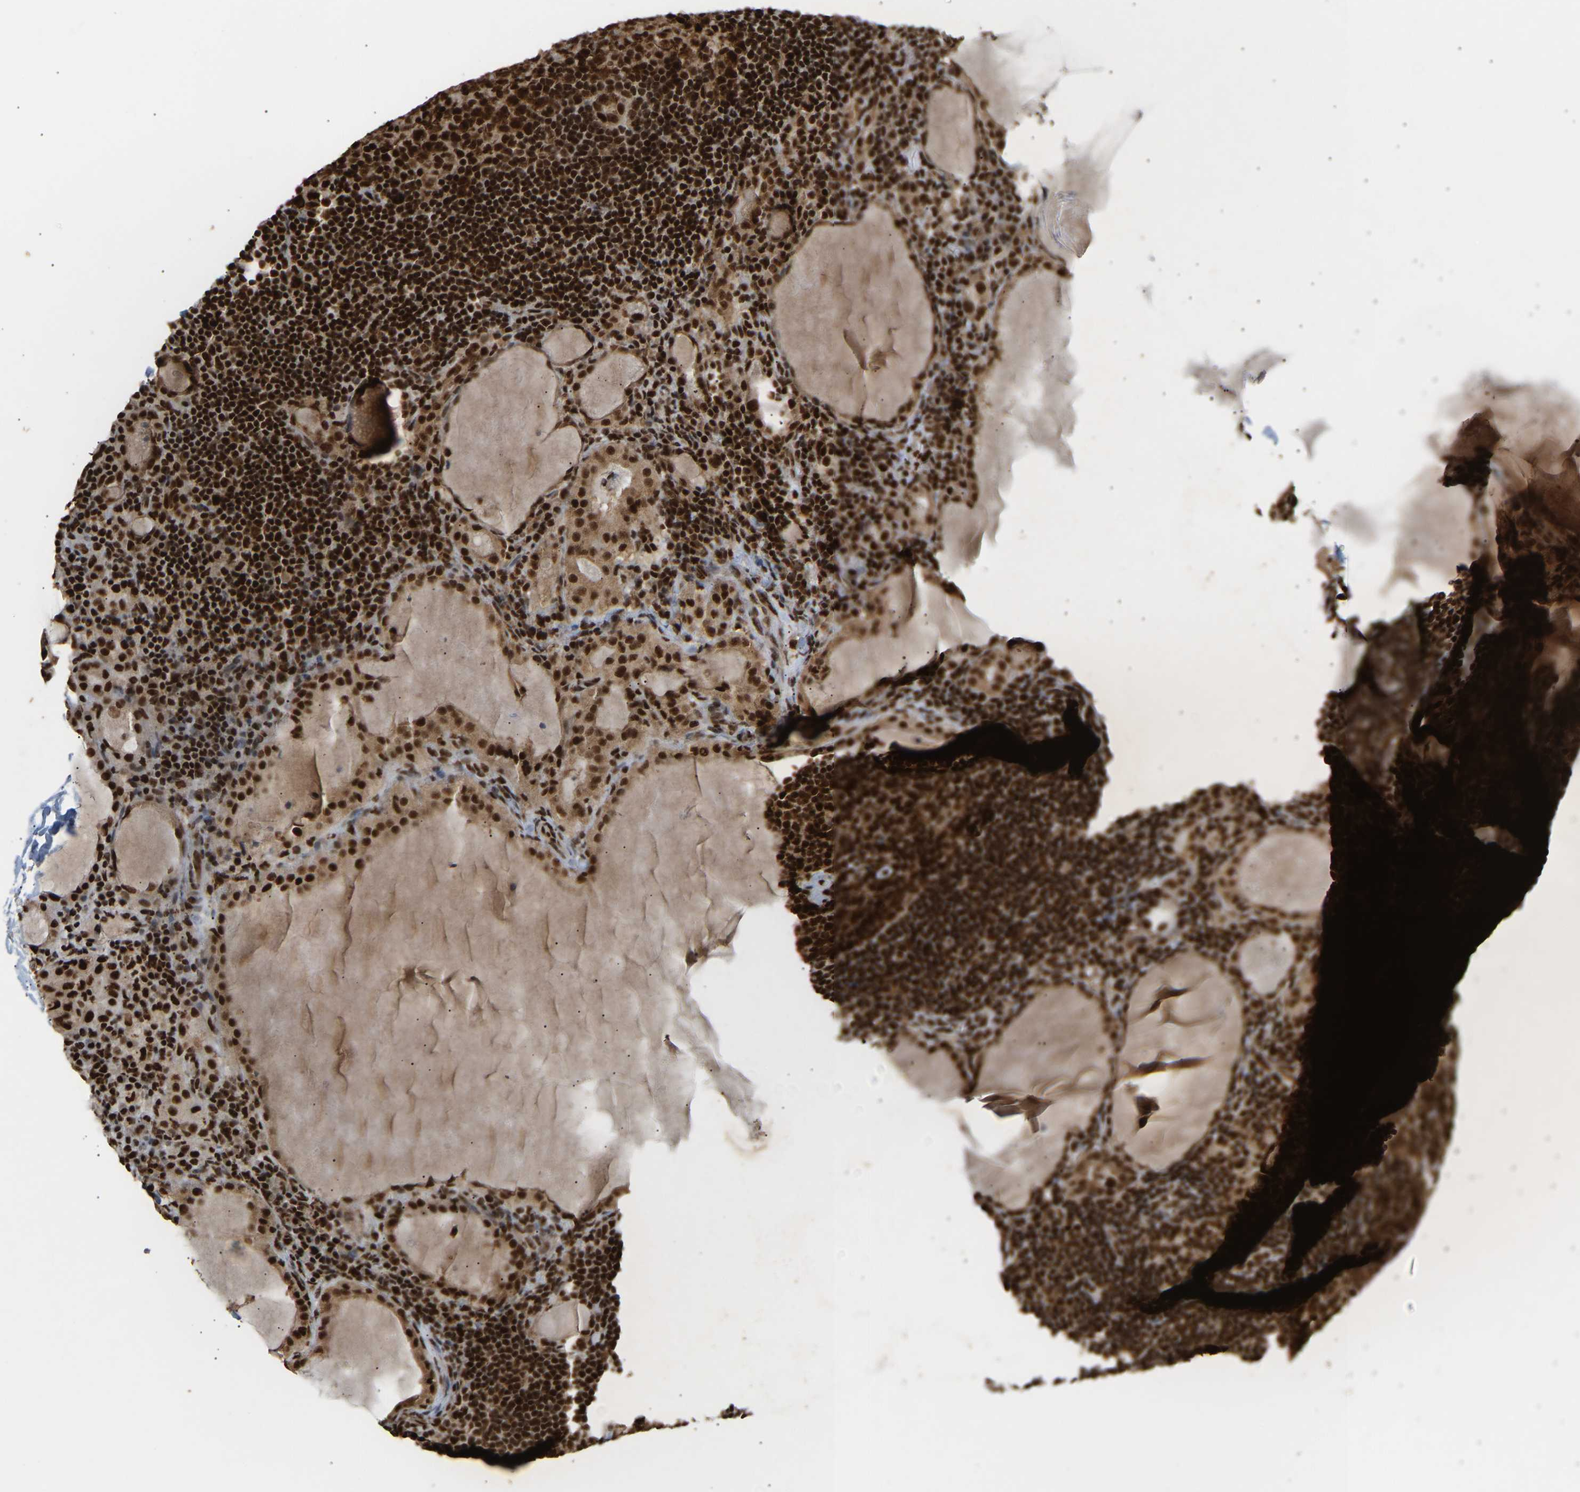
{"staining": {"intensity": "strong", "quantity": ">75%", "location": "cytoplasmic/membranous,nuclear"}, "tissue": "thyroid cancer", "cell_type": "Tumor cells", "image_type": "cancer", "snomed": [{"axis": "morphology", "description": "Papillary adenocarcinoma, NOS"}, {"axis": "topography", "description": "Thyroid gland"}], "caption": "Brown immunohistochemical staining in thyroid cancer demonstrates strong cytoplasmic/membranous and nuclear staining in about >75% of tumor cells. (brown staining indicates protein expression, while blue staining denotes nuclei).", "gene": "ALYREF", "patient": {"sex": "female", "age": 42}}